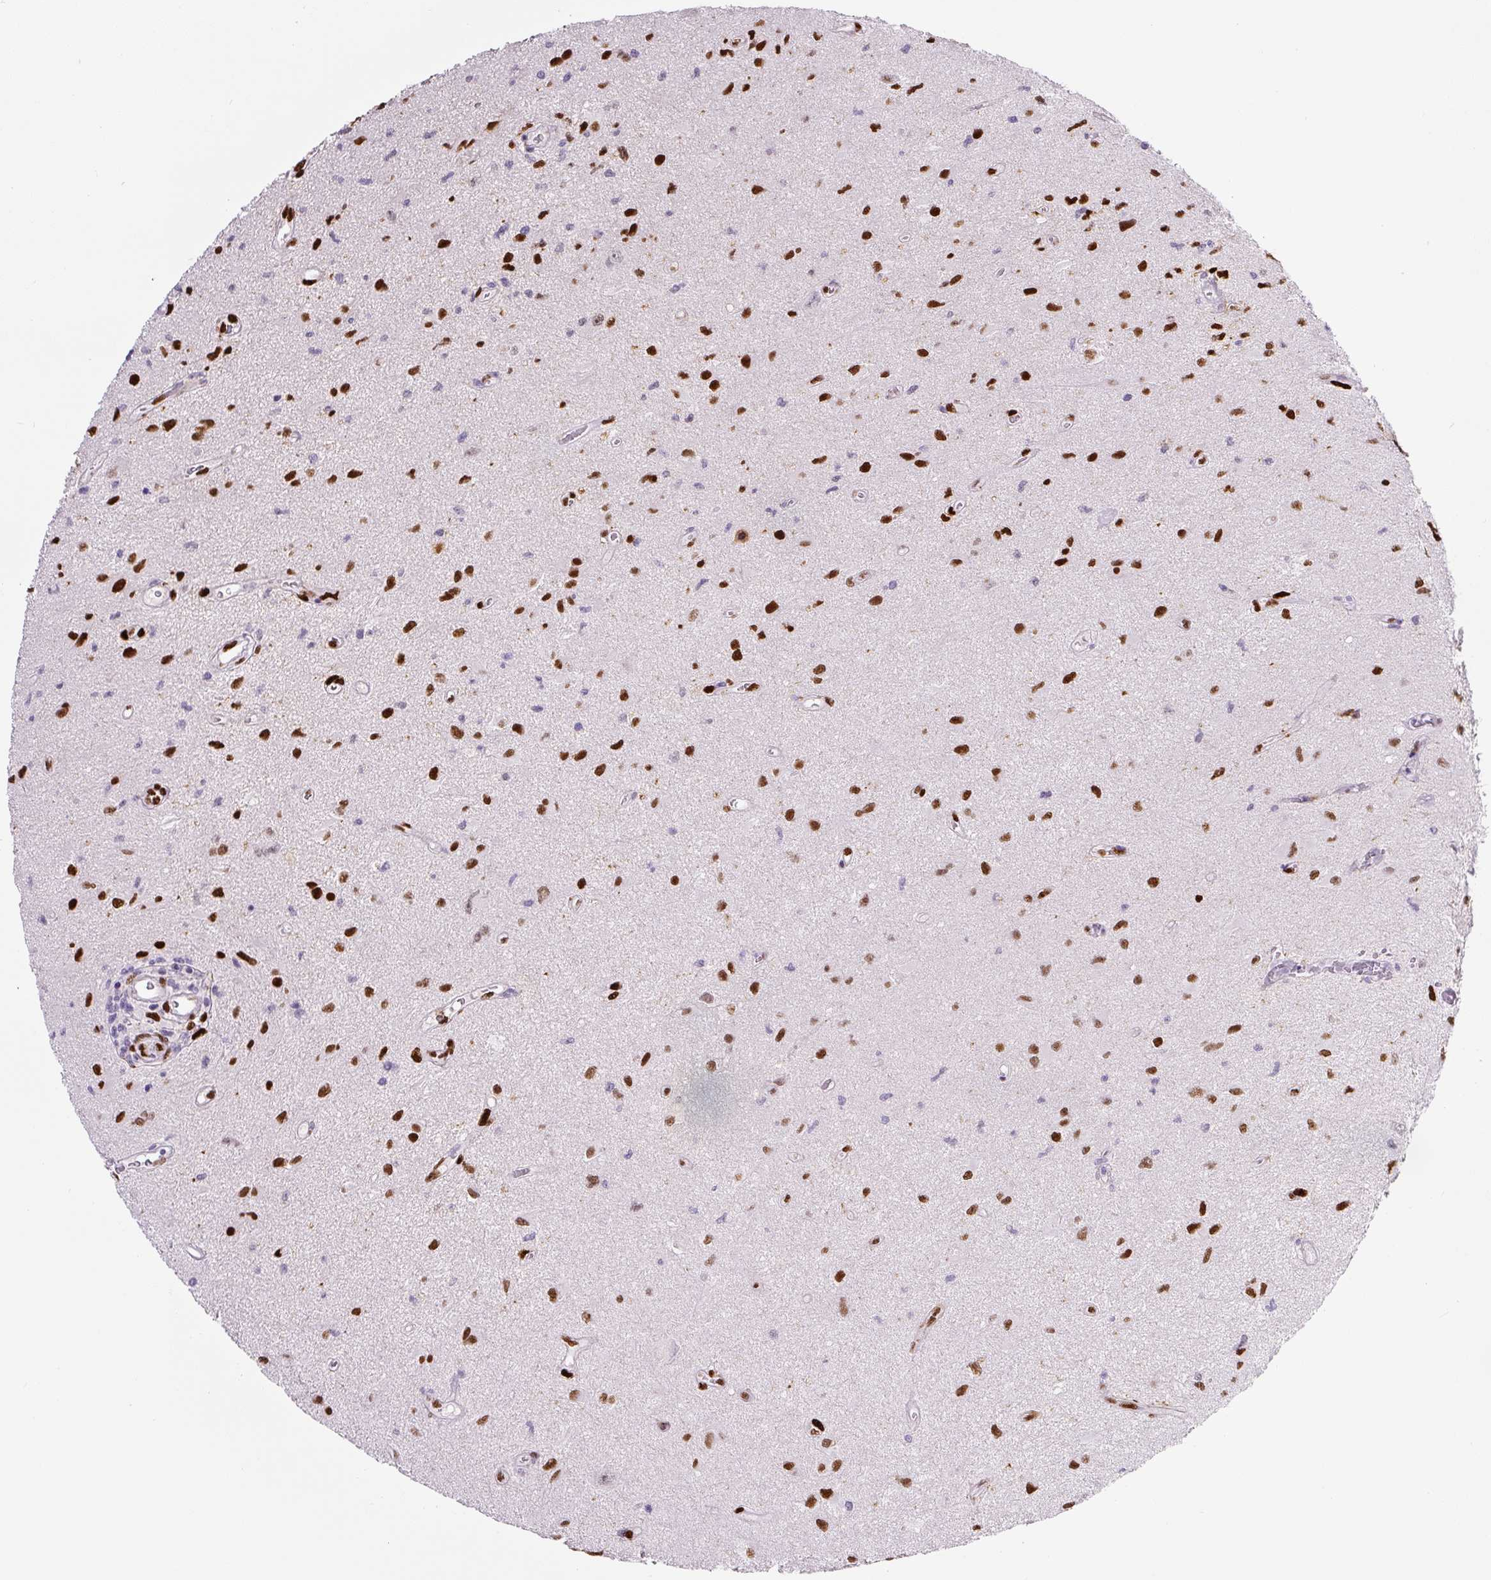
{"staining": {"intensity": "moderate", "quantity": "25%-75%", "location": "nuclear"}, "tissue": "glioma", "cell_type": "Tumor cells", "image_type": "cancer", "snomed": [{"axis": "morphology", "description": "Glioma, malignant, High grade"}, {"axis": "topography", "description": "Brain"}], "caption": "Glioma stained with DAB (3,3'-diaminobenzidine) IHC displays medium levels of moderate nuclear staining in about 25%-75% of tumor cells.", "gene": "ZEB1", "patient": {"sex": "male", "age": 67}}